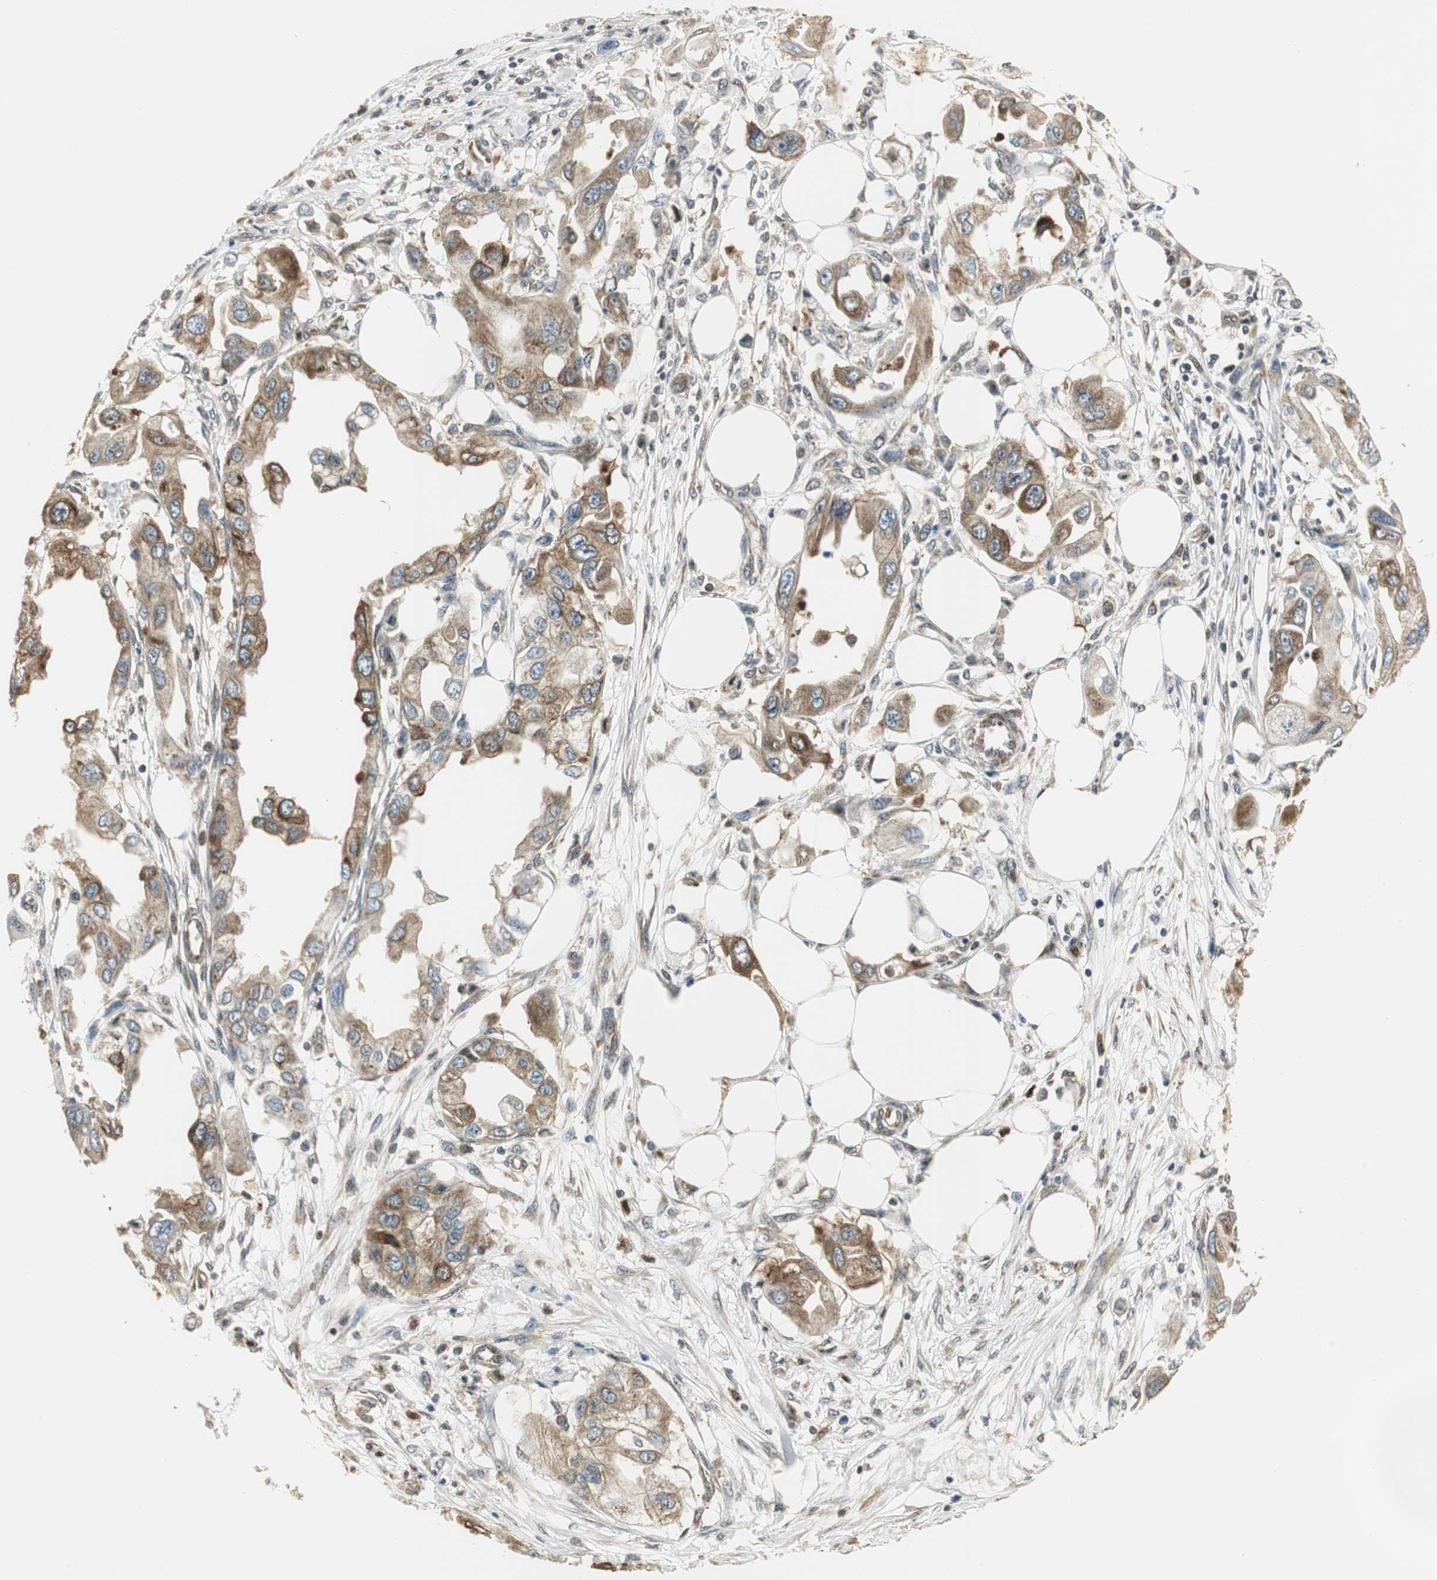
{"staining": {"intensity": "moderate", "quantity": ">75%", "location": "cytoplasmic/membranous"}, "tissue": "endometrial cancer", "cell_type": "Tumor cells", "image_type": "cancer", "snomed": [{"axis": "morphology", "description": "Adenocarcinoma, NOS"}, {"axis": "topography", "description": "Endometrium"}], "caption": "Endometrial cancer (adenocarcinoma) was stained to show a protein in brown. There is medium levels of moderate cytoplasmic/membranous expression in about >75% of tumor cells.", "gene": "CCT5", "patient": {"sex": "female", "age": 67}}